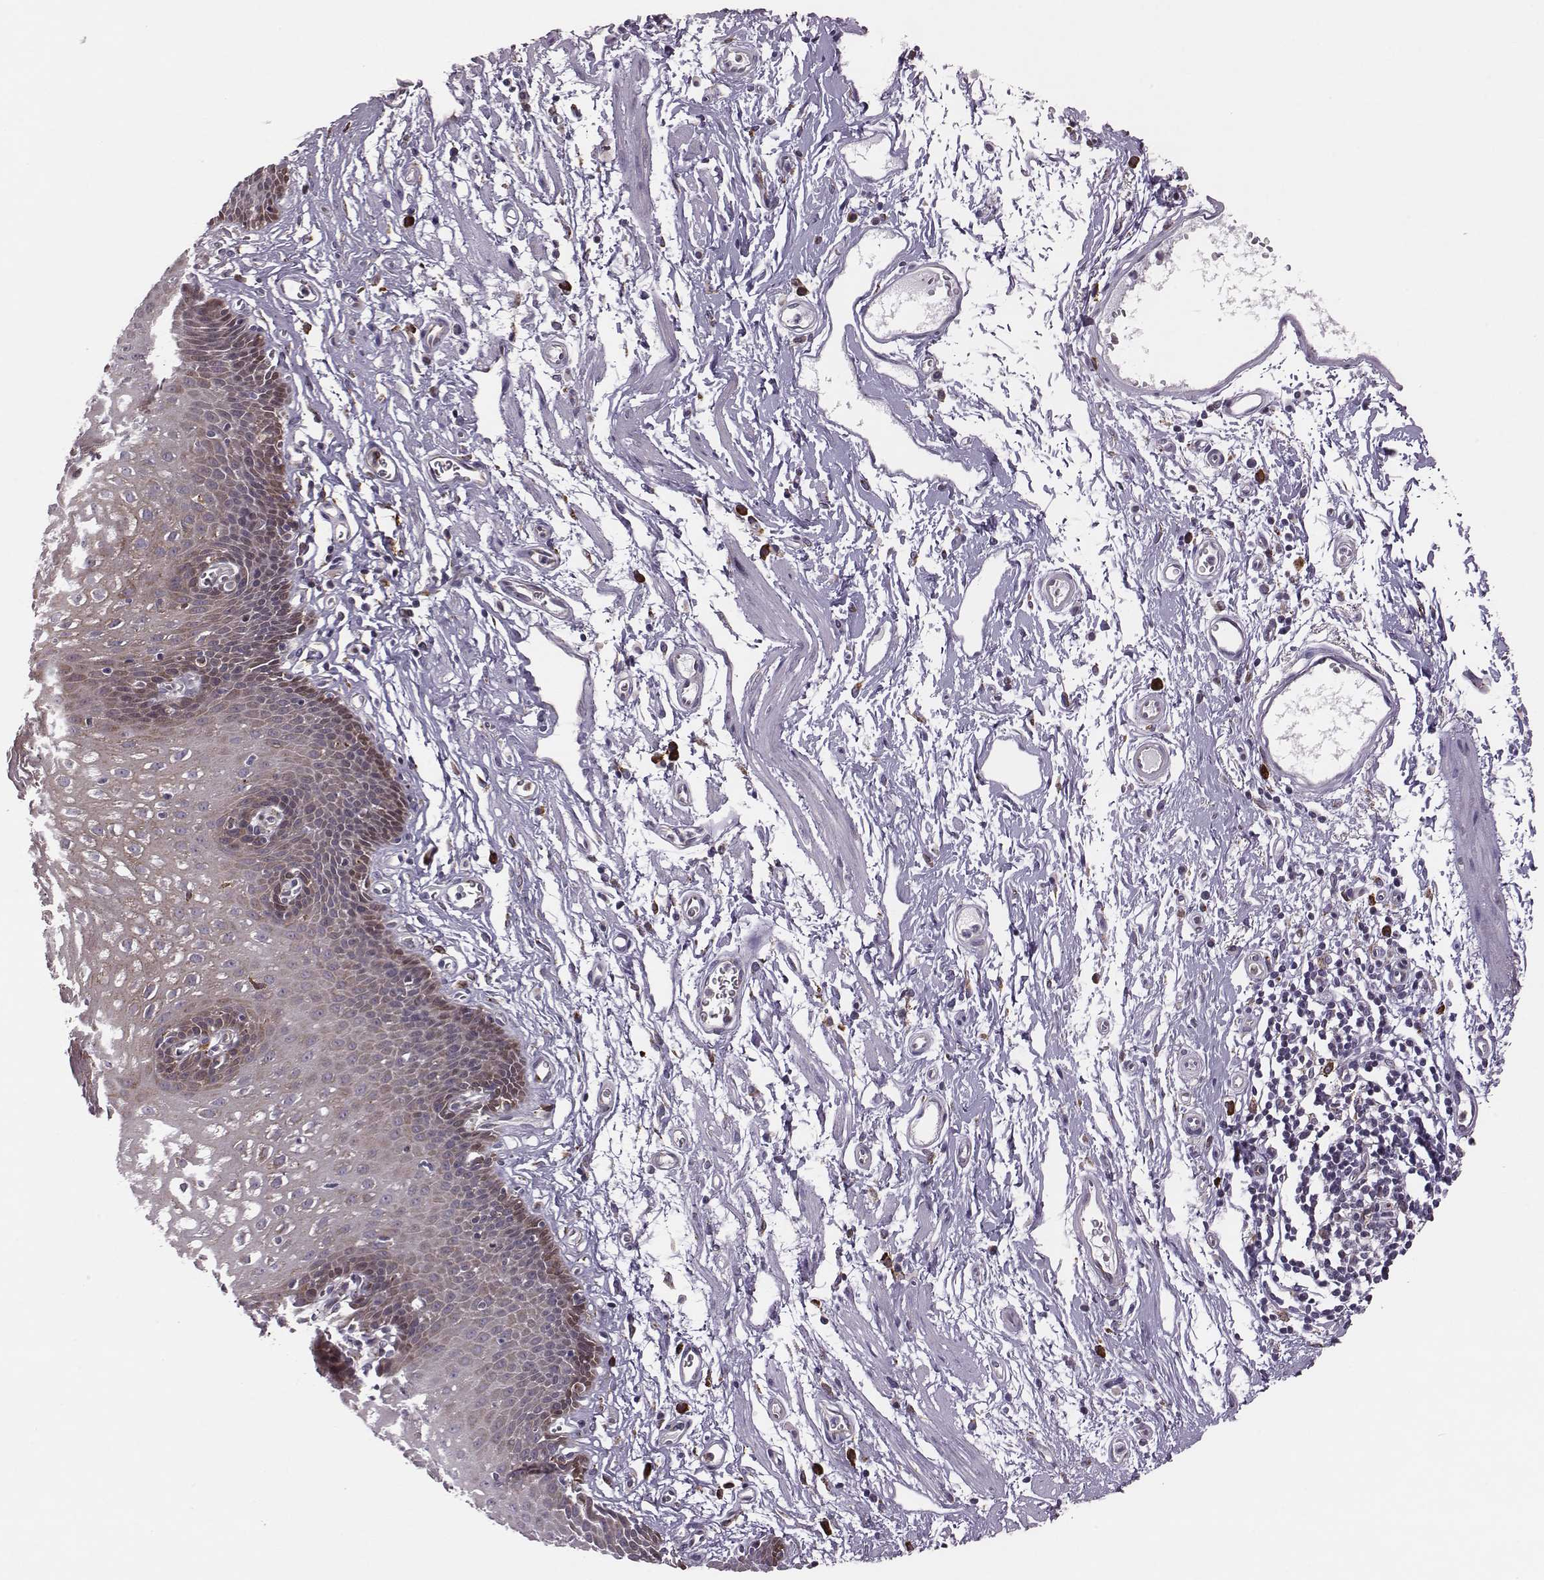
{"staining": {"intensity": "moderate", "quantity": "<25%", "location": "cytoplasmic/membranous"}, "tissue": "esophagus", "cell_type": "Squamous epithelial cells", "image_type": "normal", "snomed": [{"axis": "morphology", "description": "Normal tissue, NOS"}, {"axis": "topography", "description": "Esophagus"}], "caption": "Immunohistochemistry (IHC) histopathology image of benign esophagus: esophagus stained using IHC displays low levels of moderate protein expression localized specifically in the cytoplasmic/membranous of squamous epithelial cells, appearing as a cytoplasmic/membranous brown color.", "gene": "SELENOI", "patient": {"sex": "male", "age": 72}}